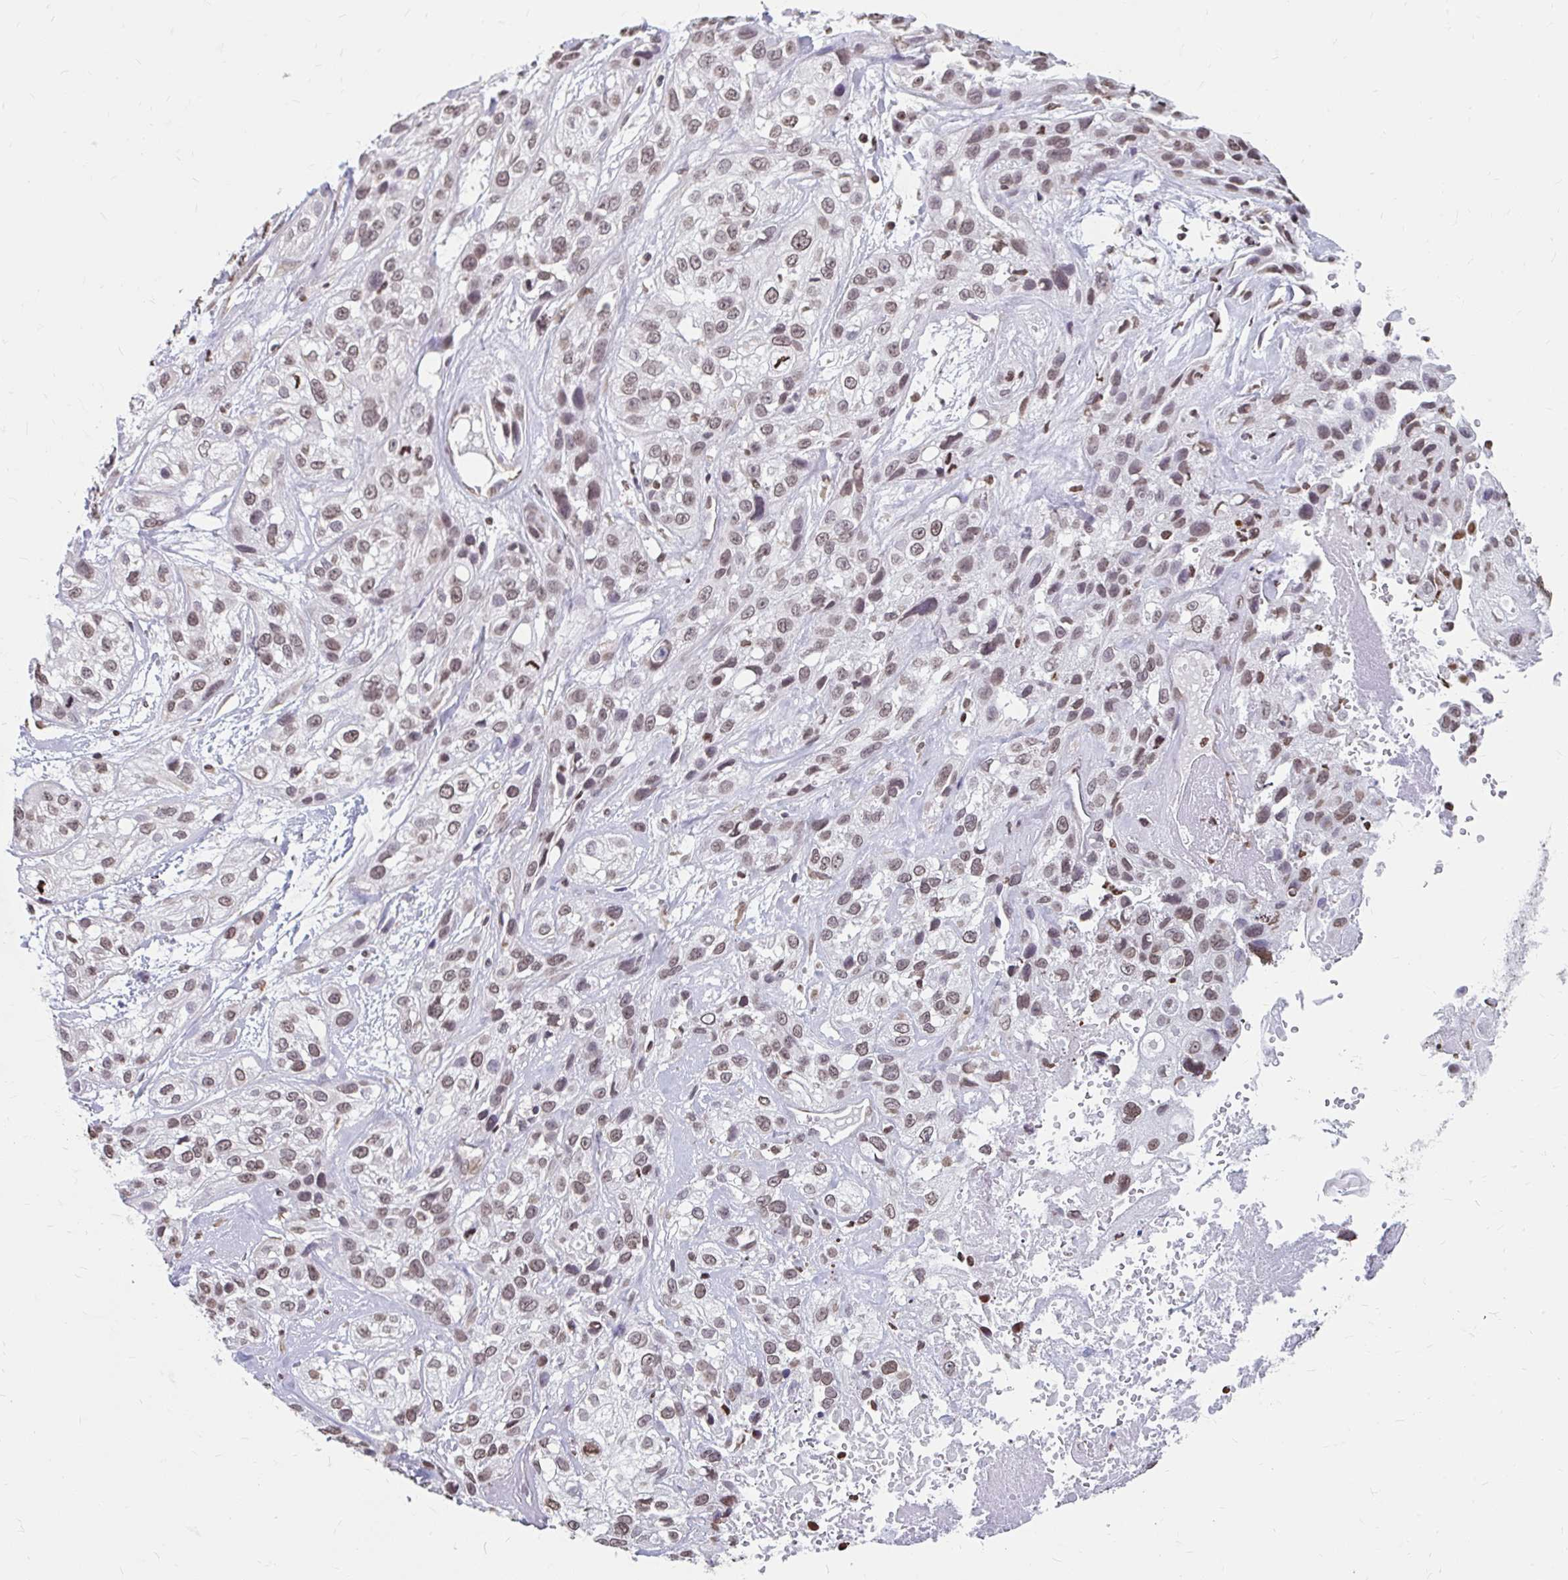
{"staining": {"intensity": "moderate", "quantity": ">75%", "location": "nuclear"}, "tissue": "skin cancer", "cell_type": "Tumor cells", "image_type": "cancer", "snomed": [{"axis": "morphology", "description": "Squamous cell carcinoma, NOS"}, {"axis": "topography", "description": "Skin"}], "caption": "An image of squamous cell carcinoma (skin) stained for a protein exhibits moderate nuclear brown staining in tumor cells. (IHC, brightfield microscopy, high magnification).", "gene": "ORC3", "patient": {"sex": "male", "age": 82}}